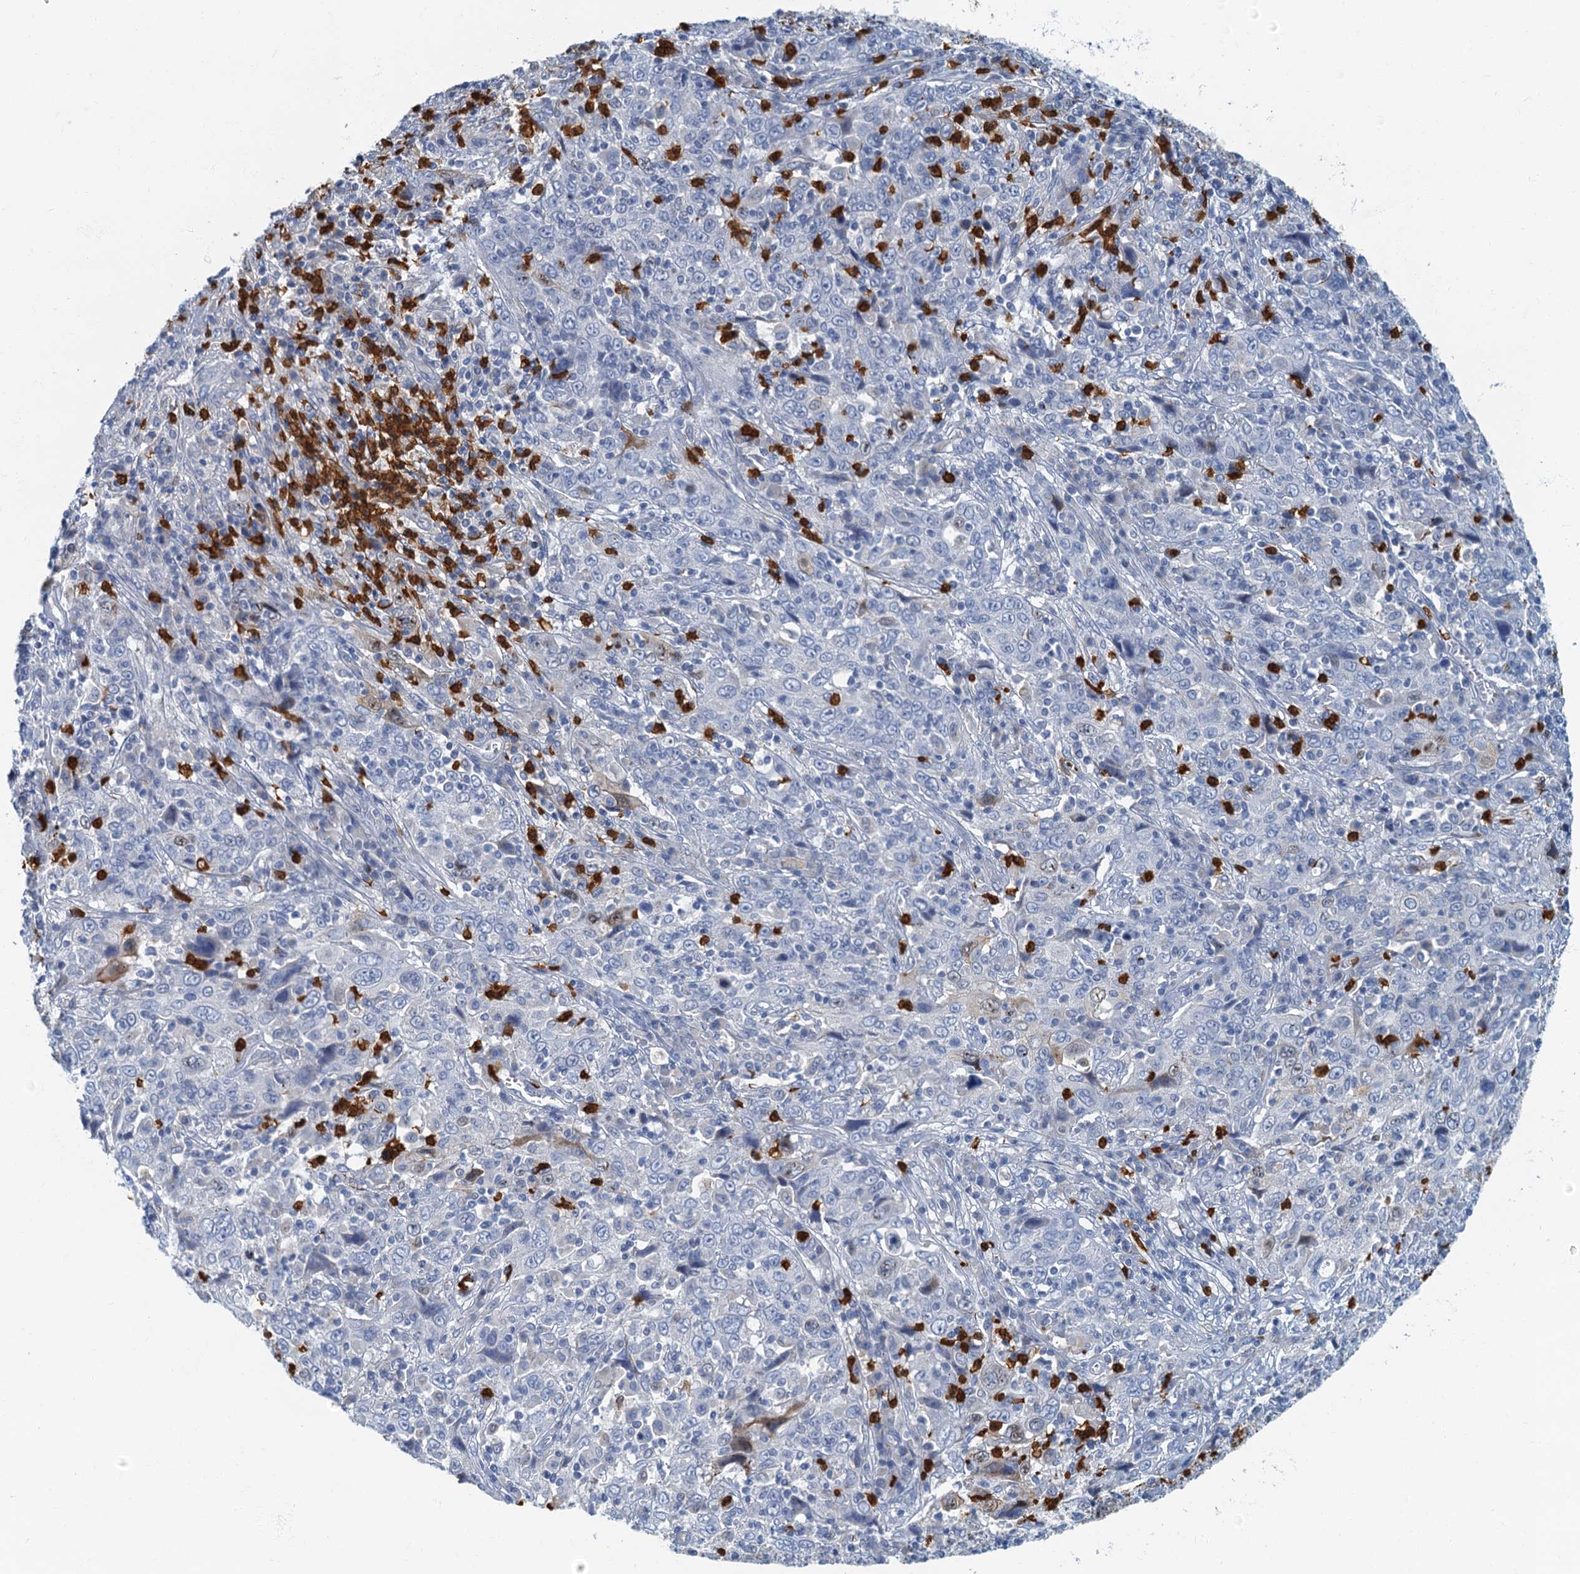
{"staining": {"intensity": "negative", "quantity": "none", "location": "none"}, "tissue": "cervical cancer", "cell_type": "Tumor cells", "image_type": "cancer", "snomed": [{"axis": "morphology", "description": "Squamous cell carcinoma, NOS"}, {"axis": "topography", "description": "Cervix"}], "caption": "This is an IHC micrograph of squamous cell carcinoma (cervical). There is no positivity in tumor cells.", "gene": "ANKDD1A", "patient": {"sex": "female", "age": 46}}